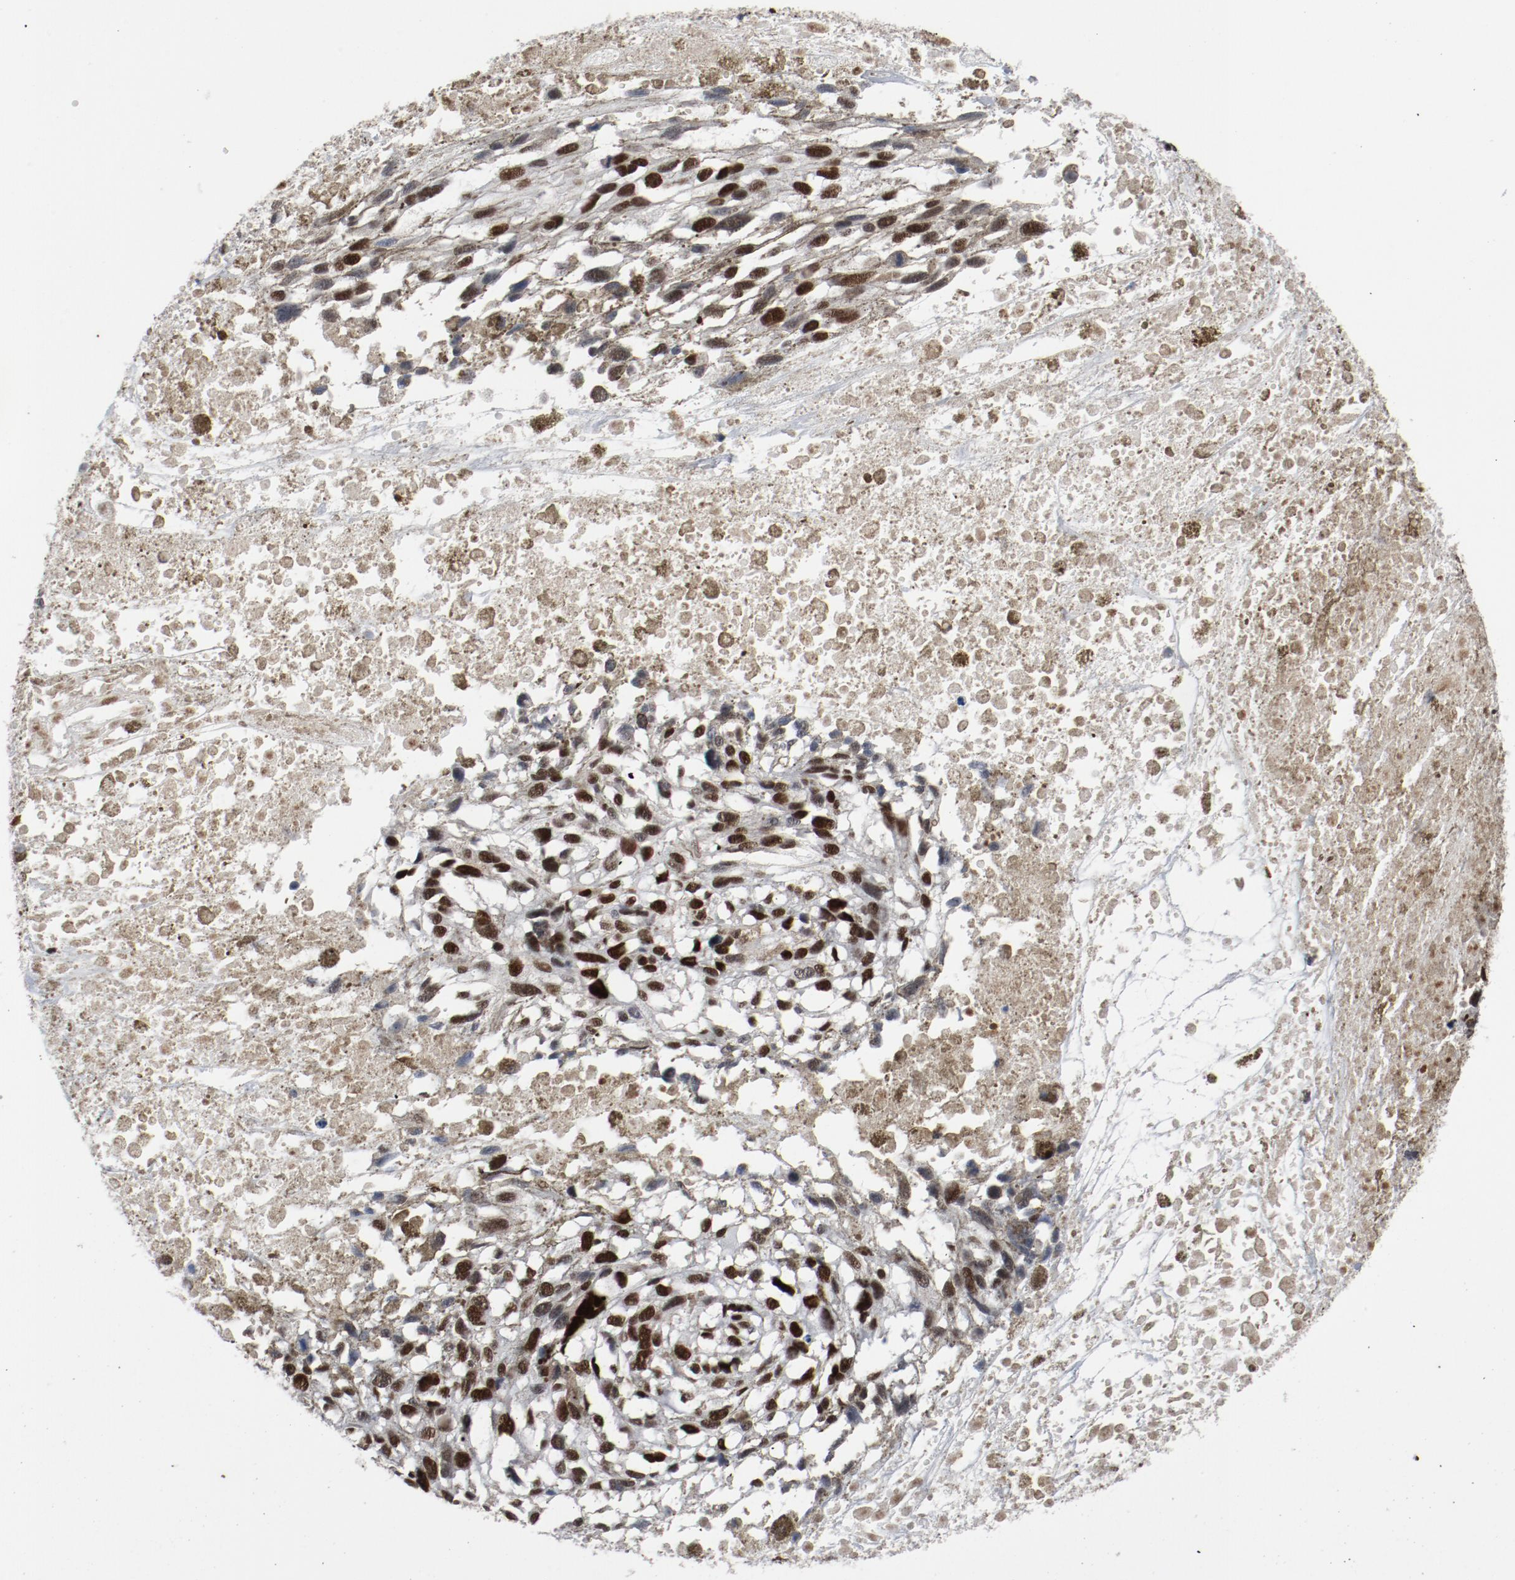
{"staining": {"intensity": "strong", "quantity": ">75%", "location": "nuclear"}, "tissue": "melanoma", "cell_type": "Tumor cells", "image_type": "cancer", "snomed": [{"axis": "morphology", "description": "Malignant melanoma, Metastatic site"}, {"axis": "topography", "description": "Lymph node"}], "caption": "Melanoma stained with IHC exhibits strong nuclear positivity in approximately >75% of tumor cells.", "gene": "JMJD6", "patient": {"sex": "male", "age": 59}}